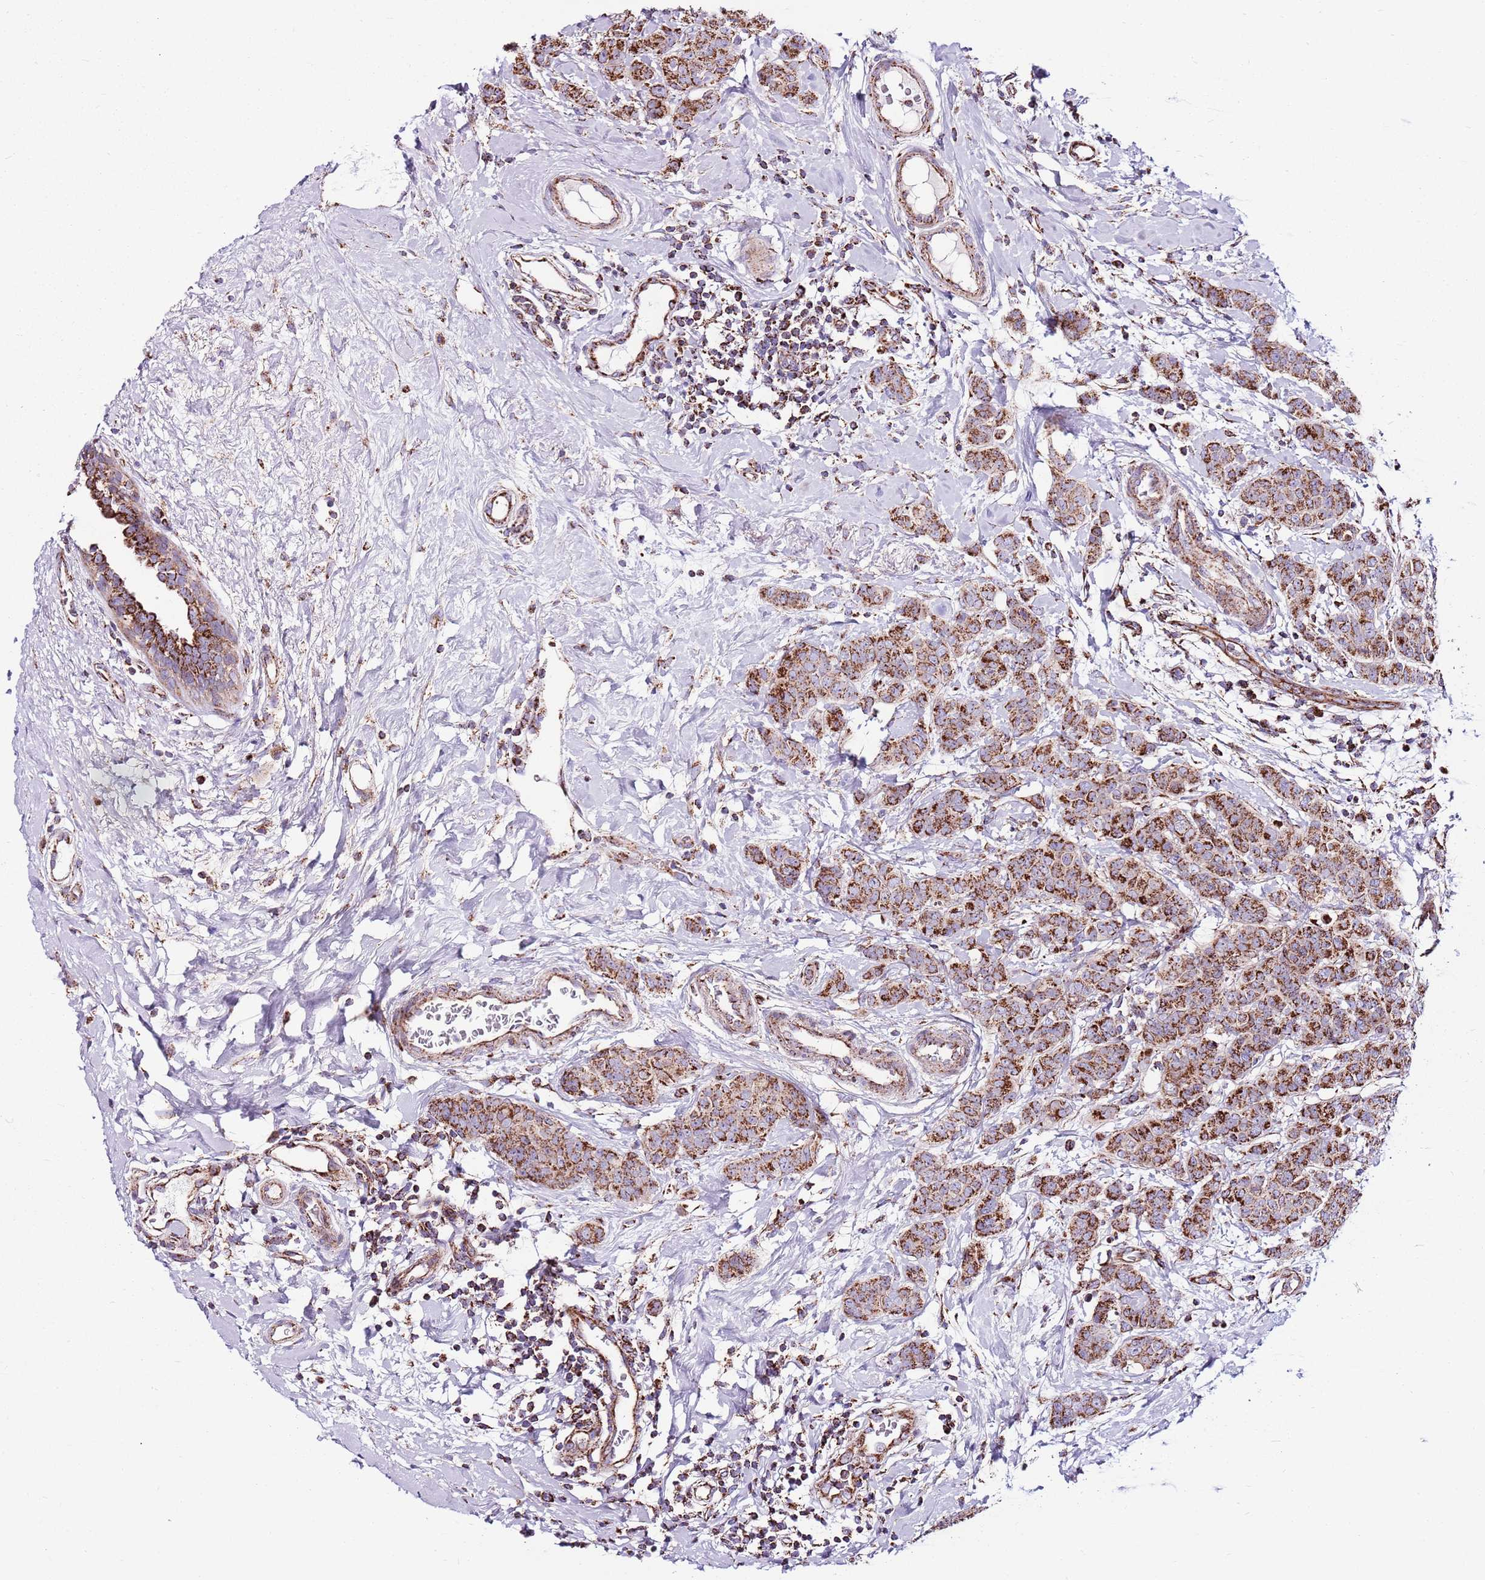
{"staining": {"intensity": "strong", "quantity": ">75%", "location": "cytoplasmic/membranous"}, "tissue": "breast cancer", "cell_type": "Tumor cells", "image_type": "cancer", "snomed": [{"axis": "morphology", "description": "Duct carcinoma"}, {"axis": "topography", "description": "Breast"}], "caption": "Protein analysis of breast cancer tissue displays strong cytoplasmic/membranous staining in approximately >75% of tumor cells.", "gene": "HECTD4", "patient": {"sex": "female", "age": 40}}